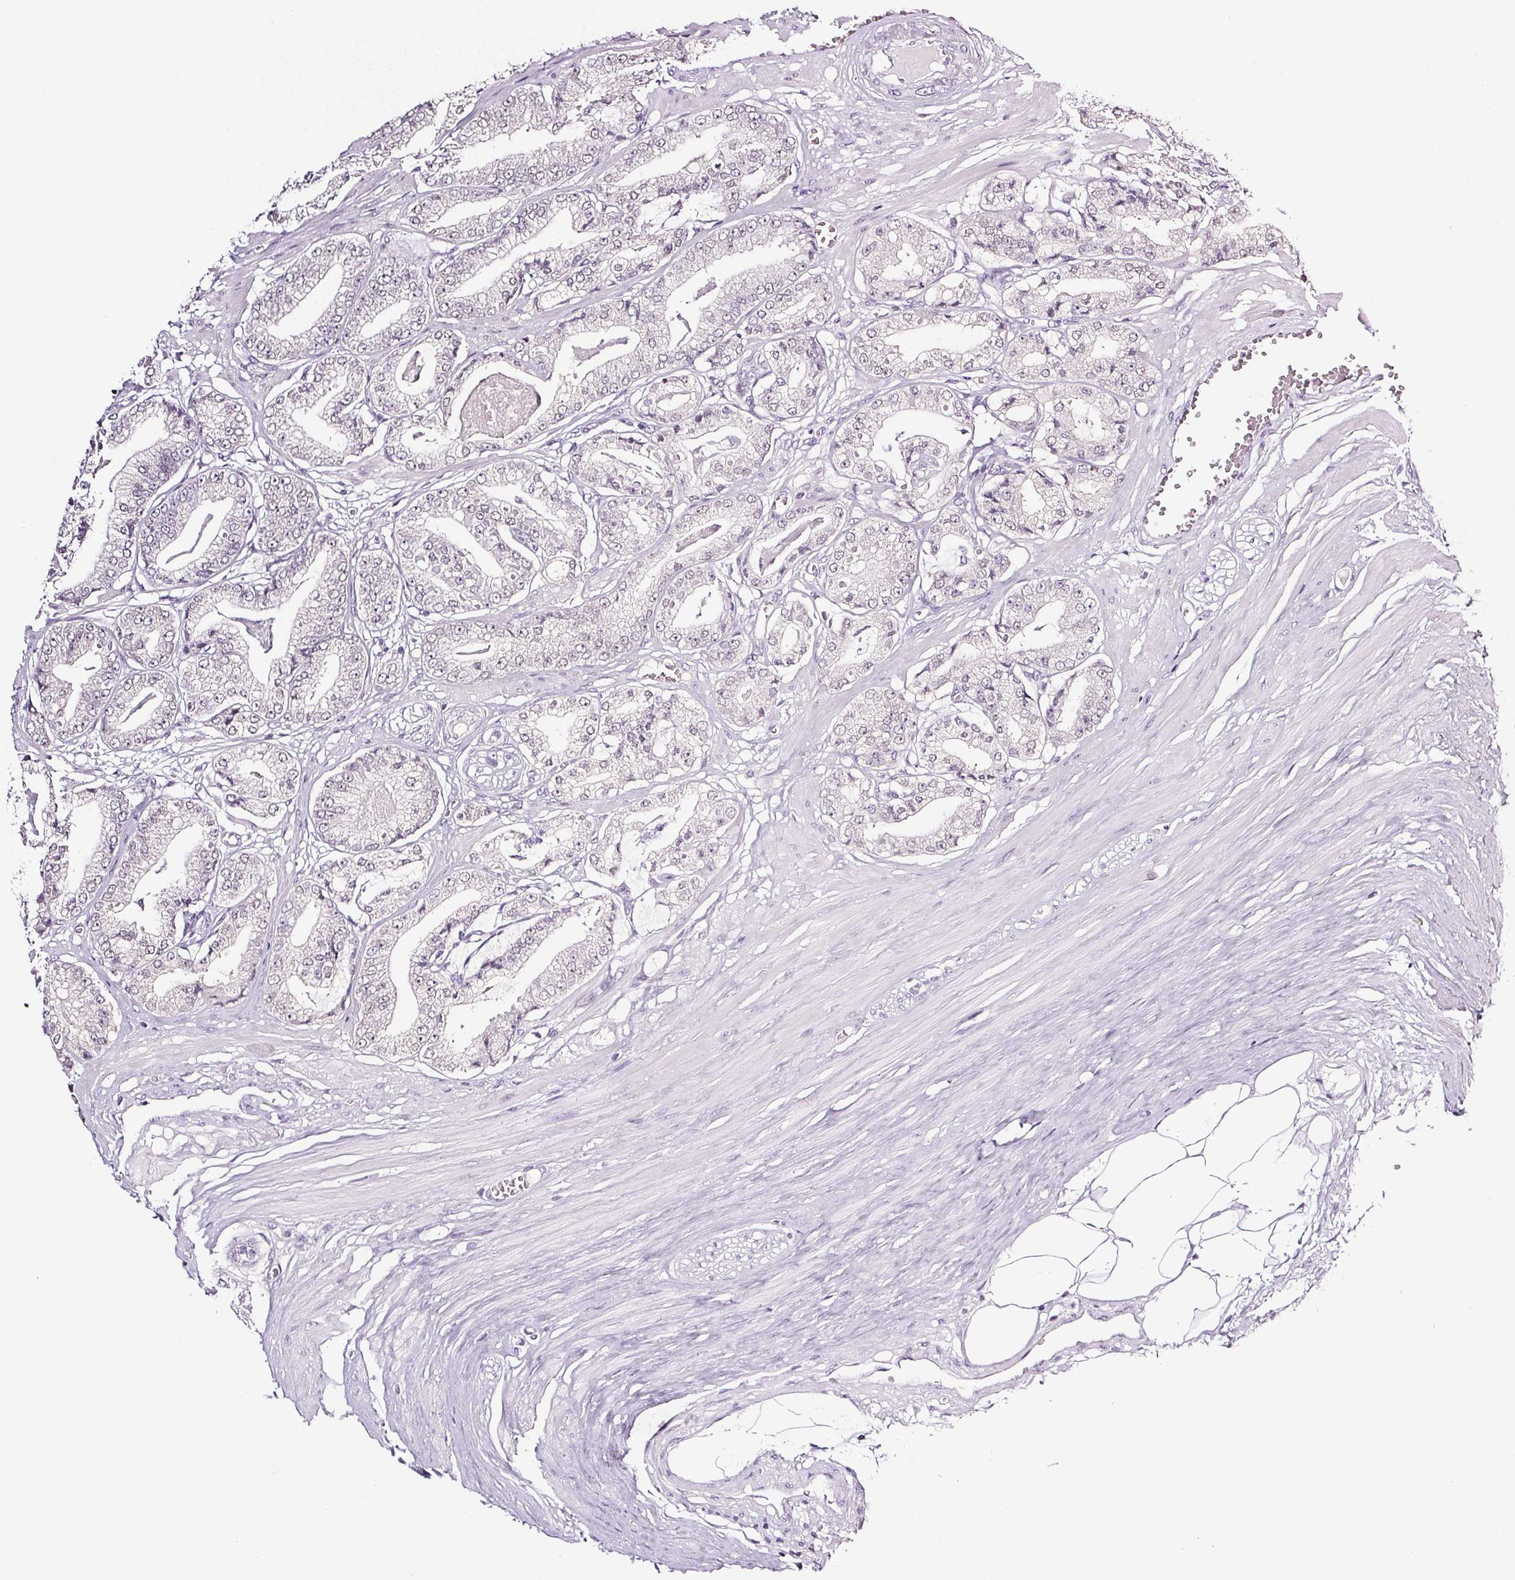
{"staining": {"intensity": "negative", "quantity": "none", "location": "none"}, "tissue": "prostate cancer", "cell_type": "Tumor cells", "image_type": "cancer", "snomed": [{"axis": "morphology", "description": "Adenocarcinoma, High grade"}, {"axis": "topography", "description": "Prostate"}], "caption": "High power microscopy micrograph of an immunohistochemistry histopathology image of high-grade adenocarcinoma (prostate), revealing no significant expression in tumor cells.", "gene": "COL7A1", "patient": {"sex": "male", "age": 71}}